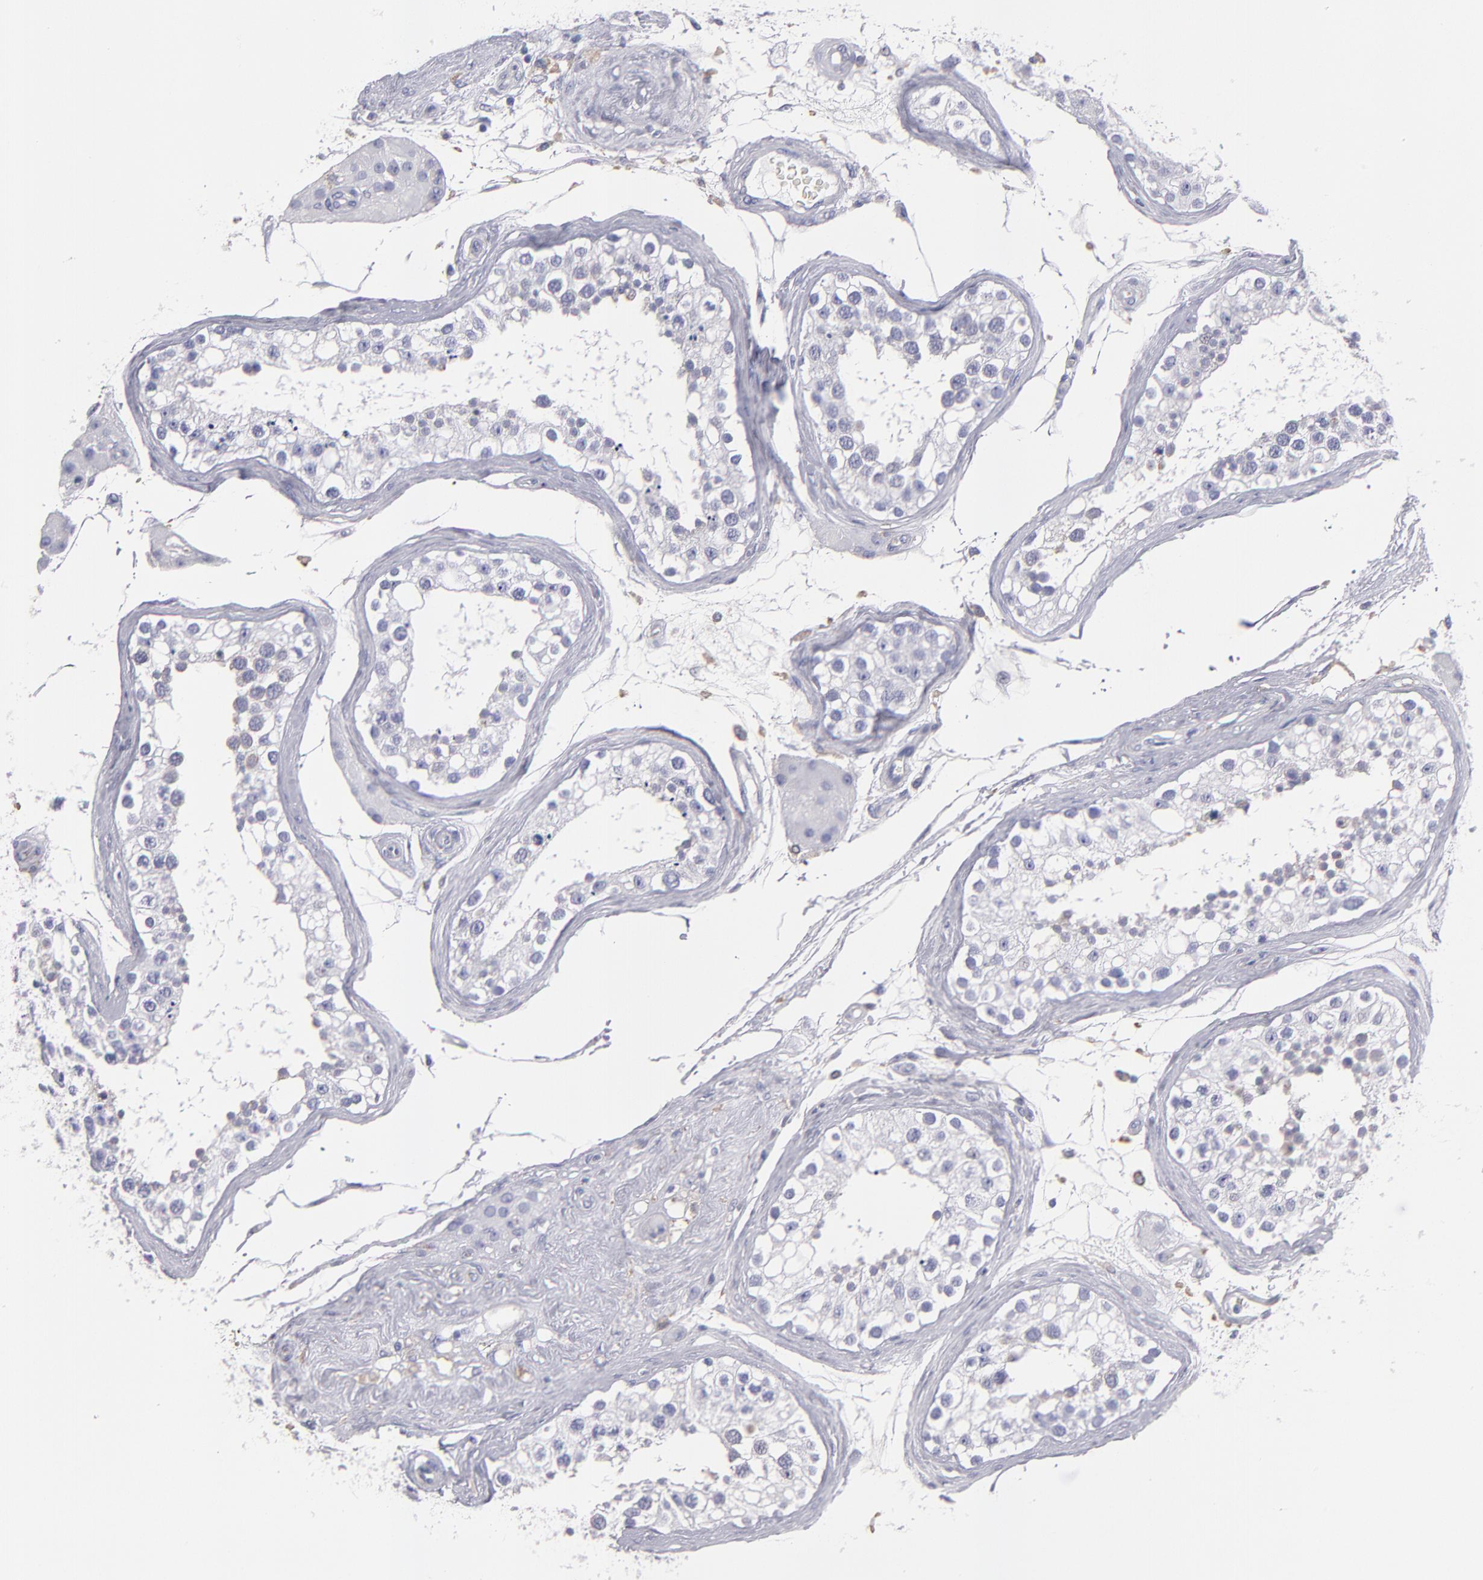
{"staining": {"intensity": "negative", "quantity": "none", "location": "none"}, "tissue": "testis", "cell_type": "Cells in seminiferous ducts", "image_type": "normal", "snomed": [{"axis": "morphology", "description": "Normal tissue, NOS"}, {"axis": "topography", "description": "Testis"}], "caption": "Benign testis was stained to show a protein in brown. There is no significant staining in cells in seminiferous ducts. (IHC, brightfield microscopy, high magnification).", "gene": "MB", "patient": {"sex": "male", "age": 68}}